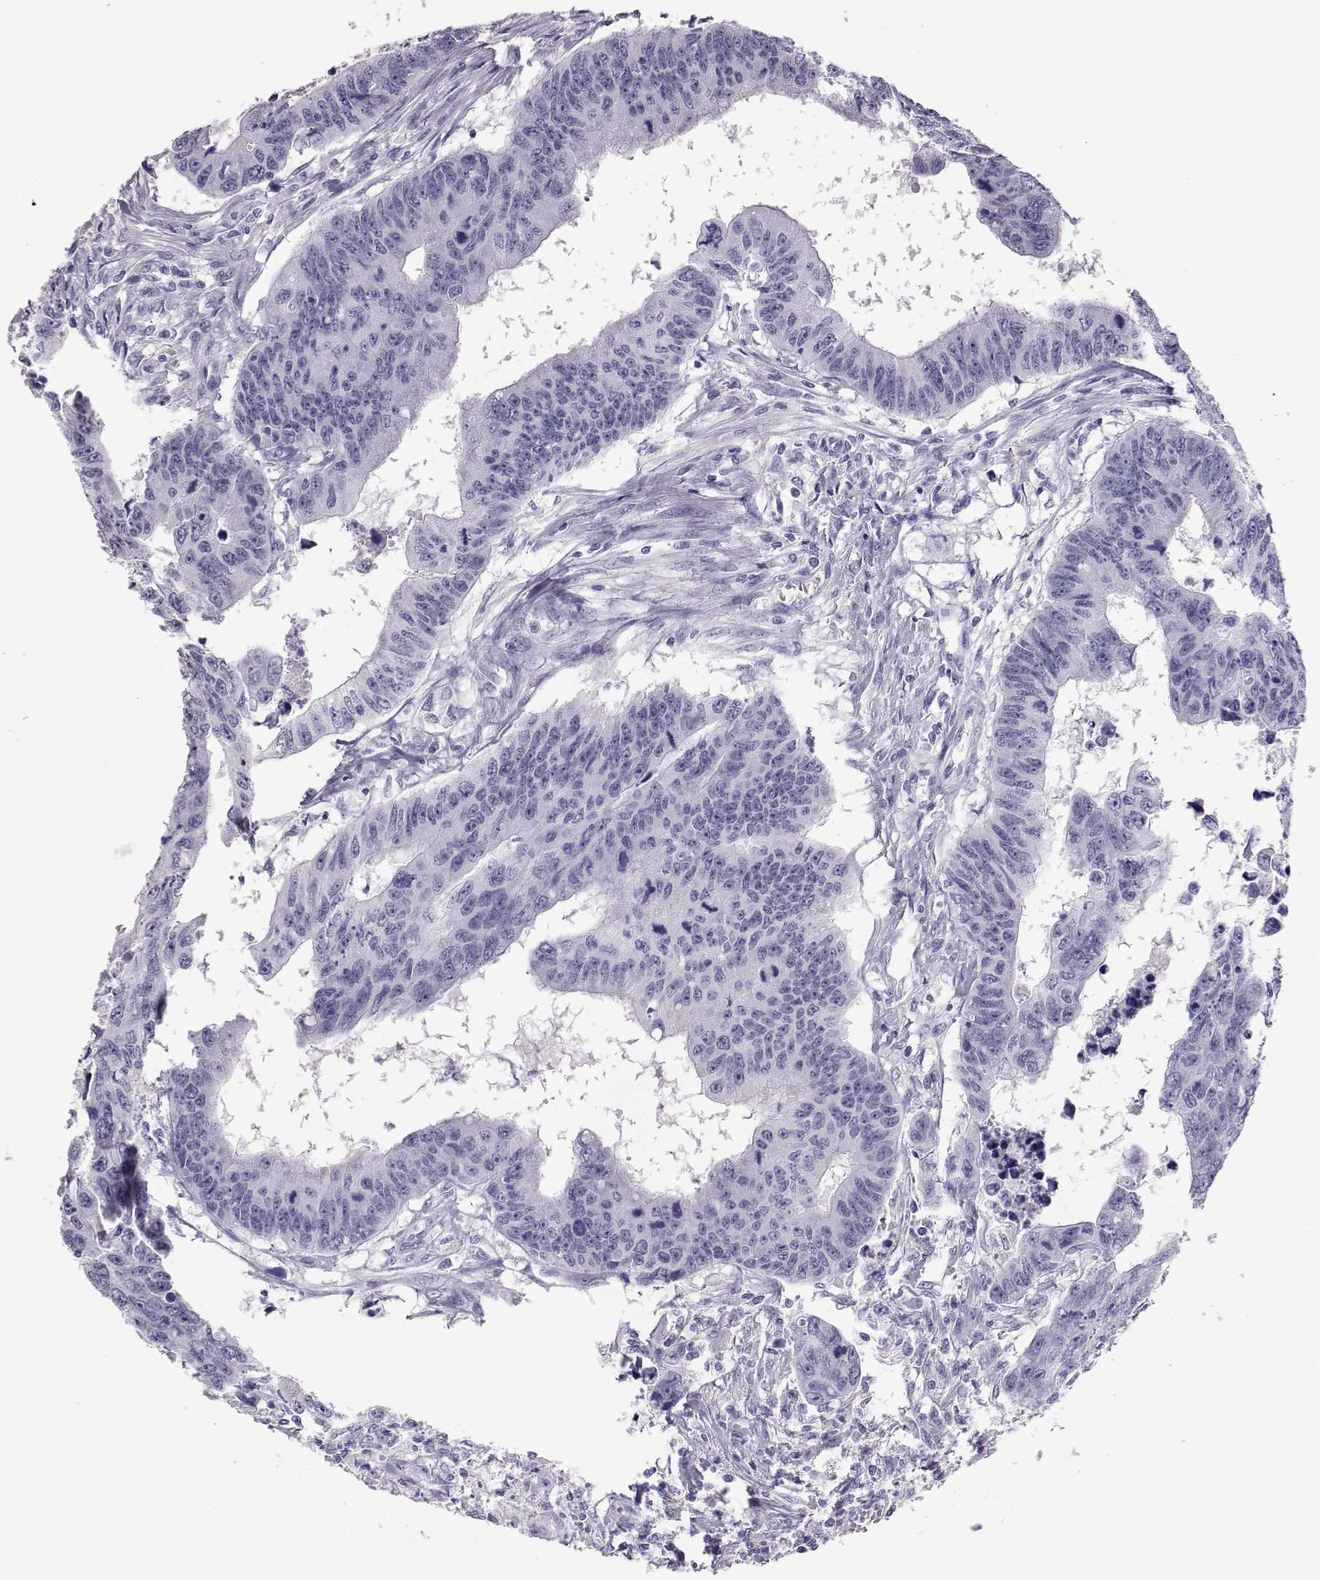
{"staining": {"intensity": "negative", "quantity": "none", "location": "none"}, "tissue": "colorectal cancer", "cell_type": "Tumor cells", "image_type": "cancer", "snomed": [{"axis": "morphology", "description": "Adenocarcinoma, NOS"}, {"axis": "topography", "description": "Rectum"}], "caption": "Immunohistochemistry (IHC) micrograph of human colorectal adenocarcinoma stained for a protein (brown), which exhibits no positivity in tumor cells.", "gene": "PMCH", "patient": {"sex": "female", "age": 85}}